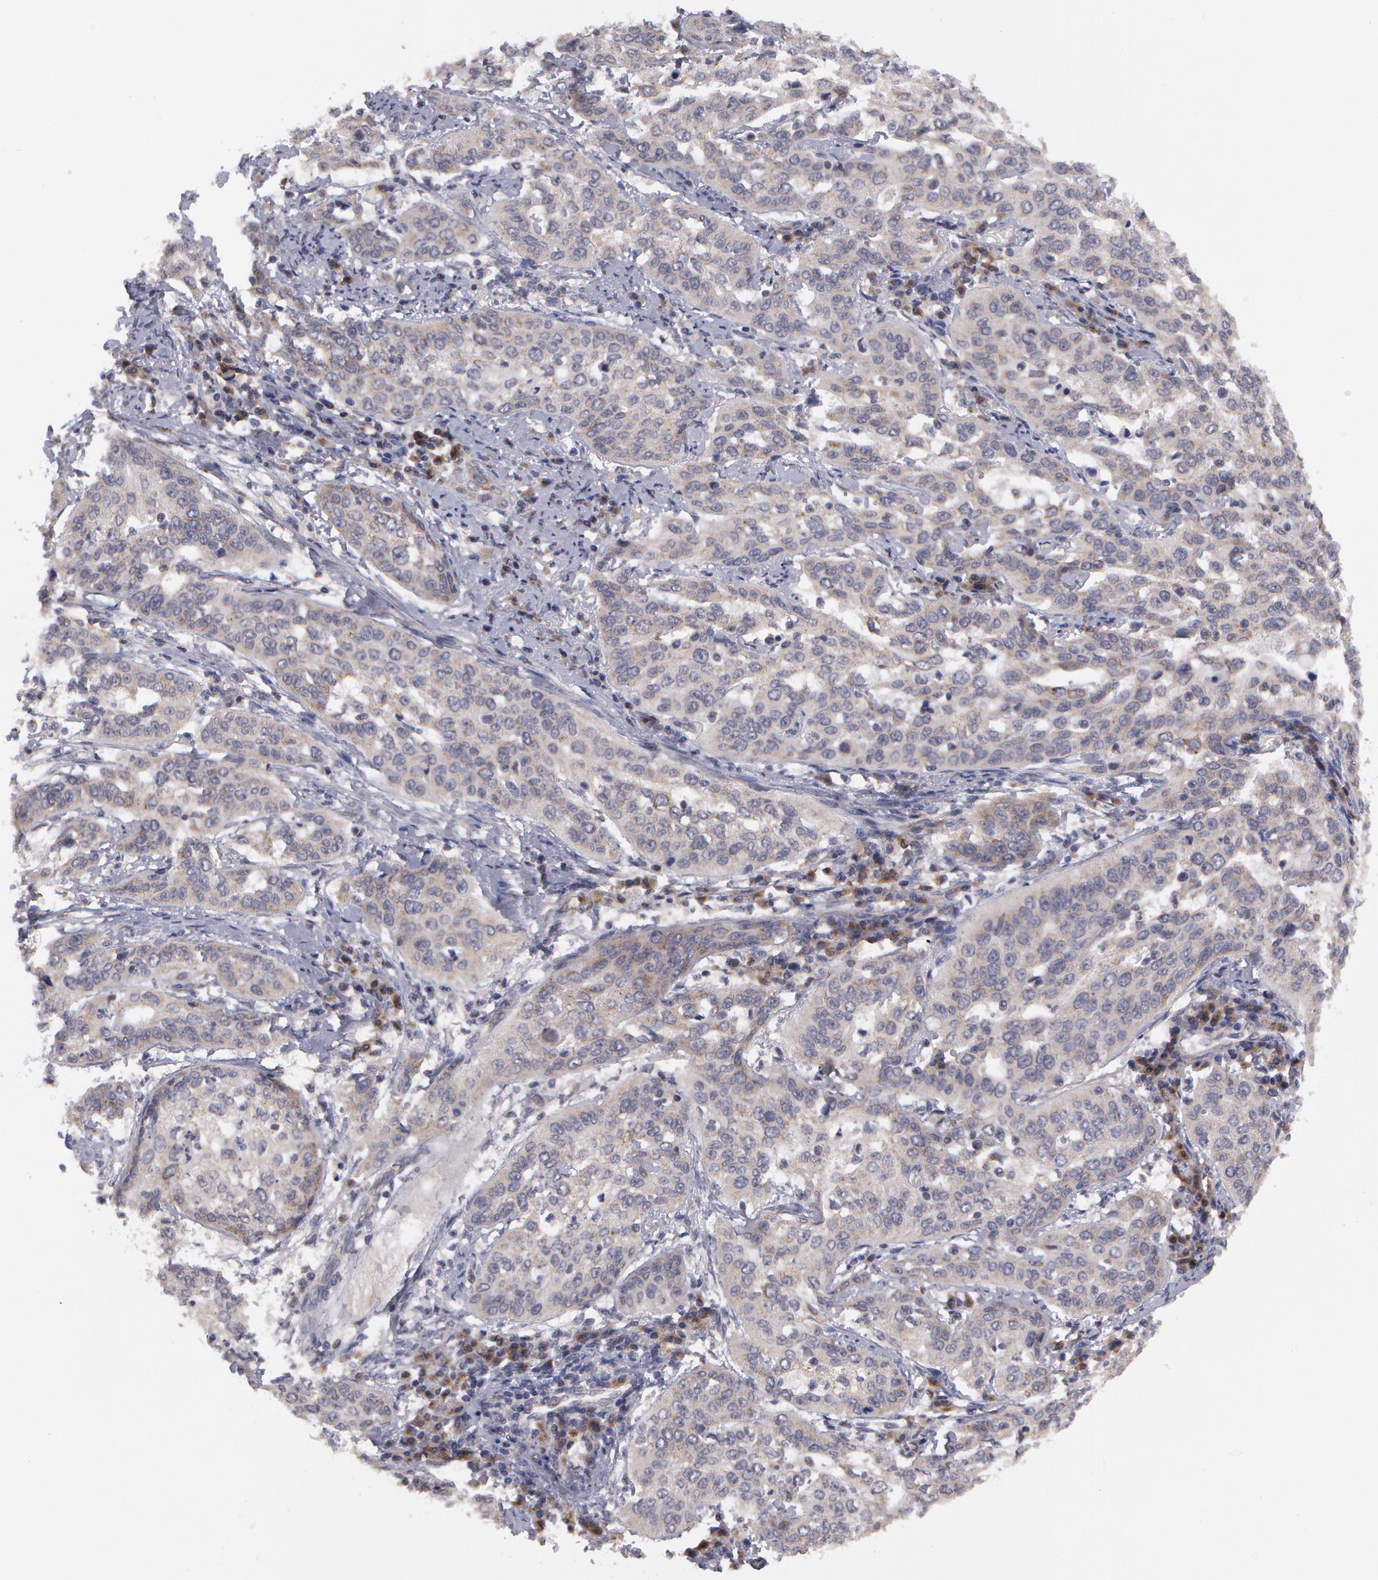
{"staining": {"intensity": "negative", "quantity": "none", "location": "none"}, "tissue": "cervical cancer", "cell_type": "Tumor cells", "image_type": "cancer", "snomed": [{"axis": "morphology", "description": "Squamous cell carcinoma, NOS"}, {"axis": "topography", "description": "Cervix"}], "caption": "Squamous cell carcinoma (cervical) stained for a protein using immunohistochemistry displays no expression tumor cells.", "gene": "STX5", "patient": {"sex": "female", "age": 41}}